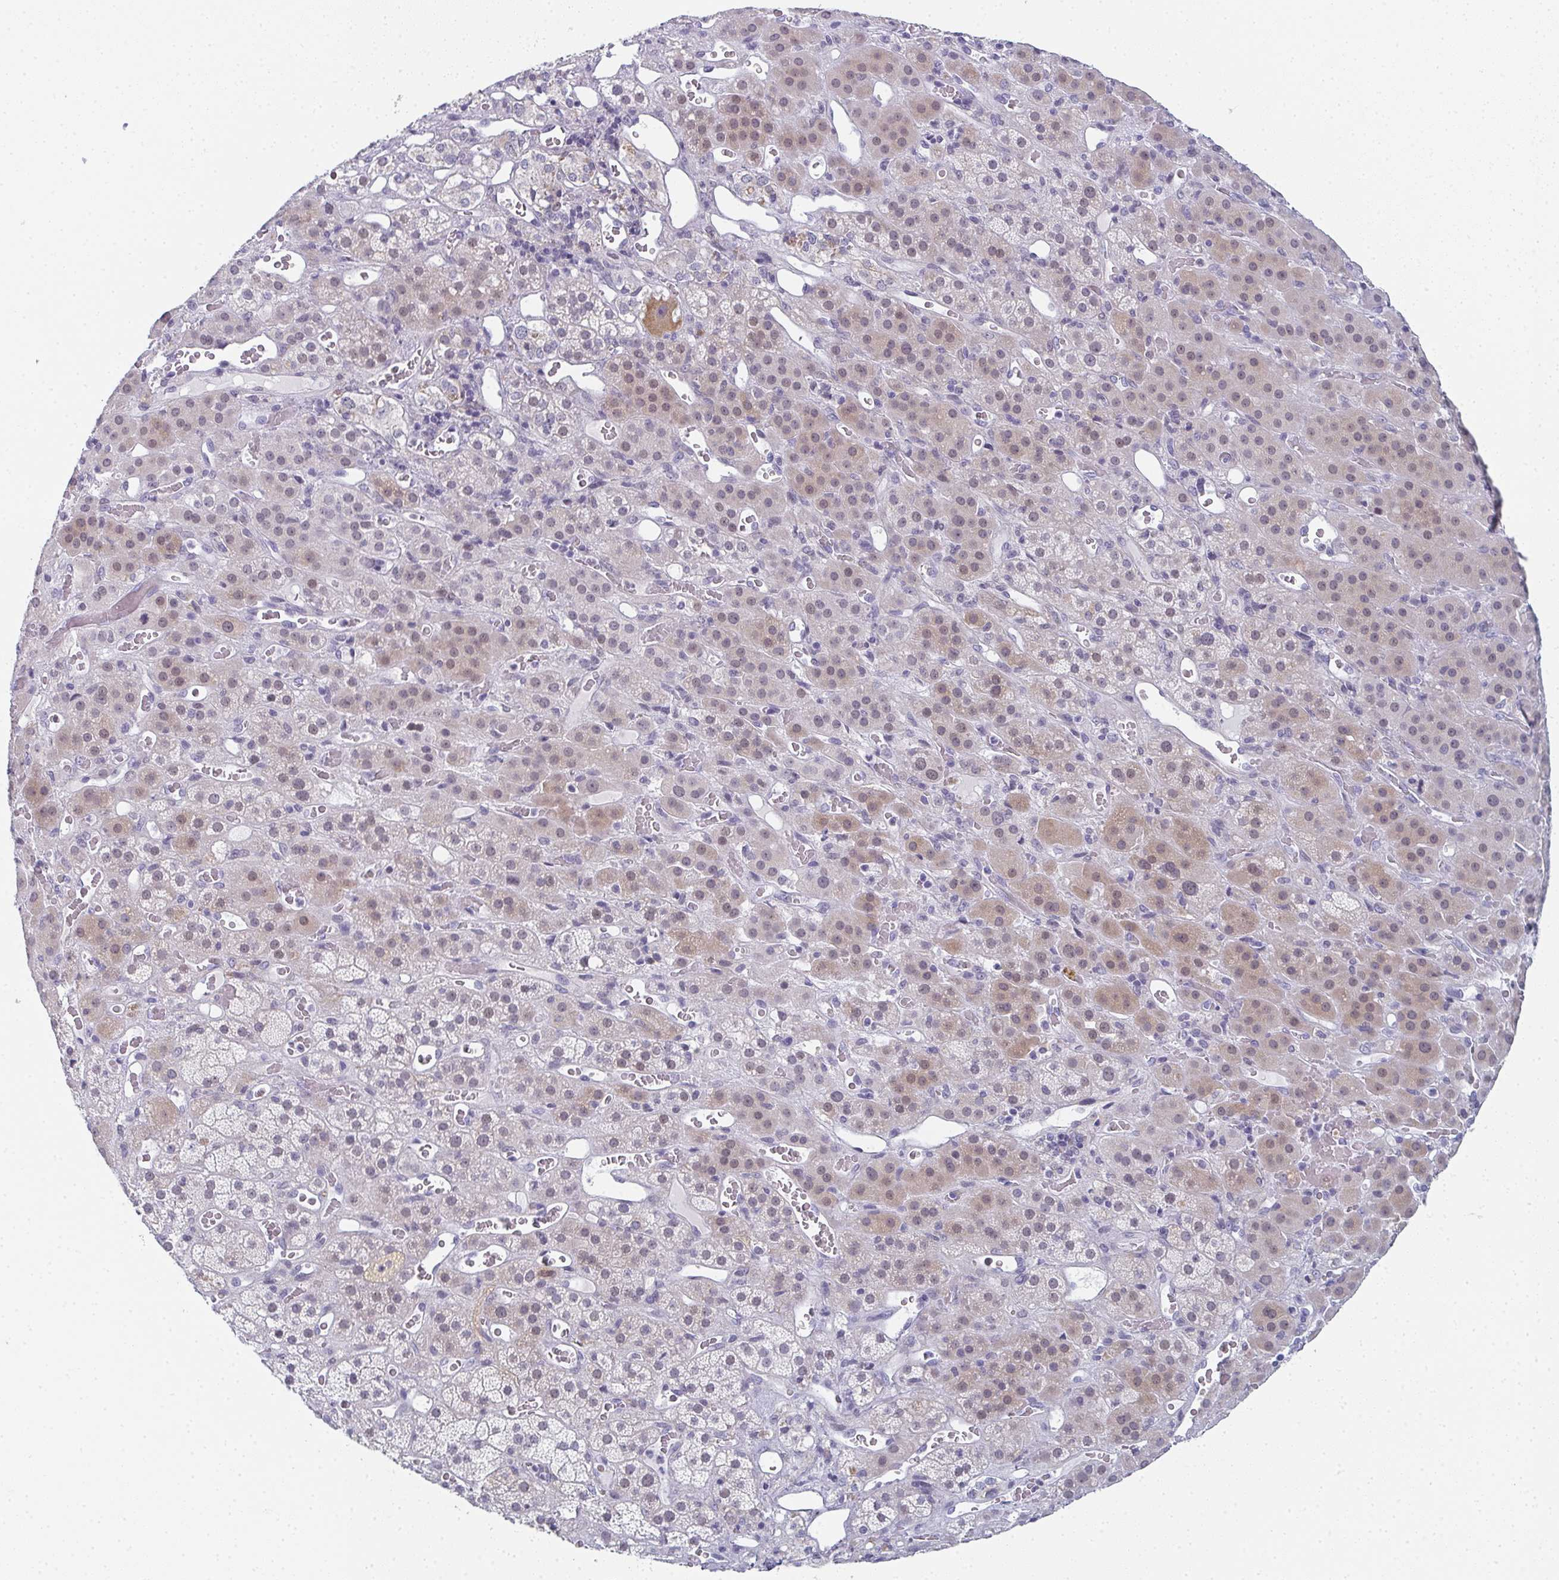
{"staining": {"intensity": "moderate", "quantity": "<25%", "location": "cytoplasmic/membranous,nuclear"}, "tissue": "adrenal gland", "cell_type": "Glandular cells", "image_type": "normal", "snomed": [{"axis": "morphology", "description": "Normal tissue, NOS"}, {"axis": "topography", "description": "Adrenal gland"}], "caption": "A brown stain labels moderate cytoplasmic/membranous,nuclear staining of a protein in glandular cells of unremarkable human adrenal gland.", "gene": "PYCR3", "patient": {"sex": "male", "age": 57}}